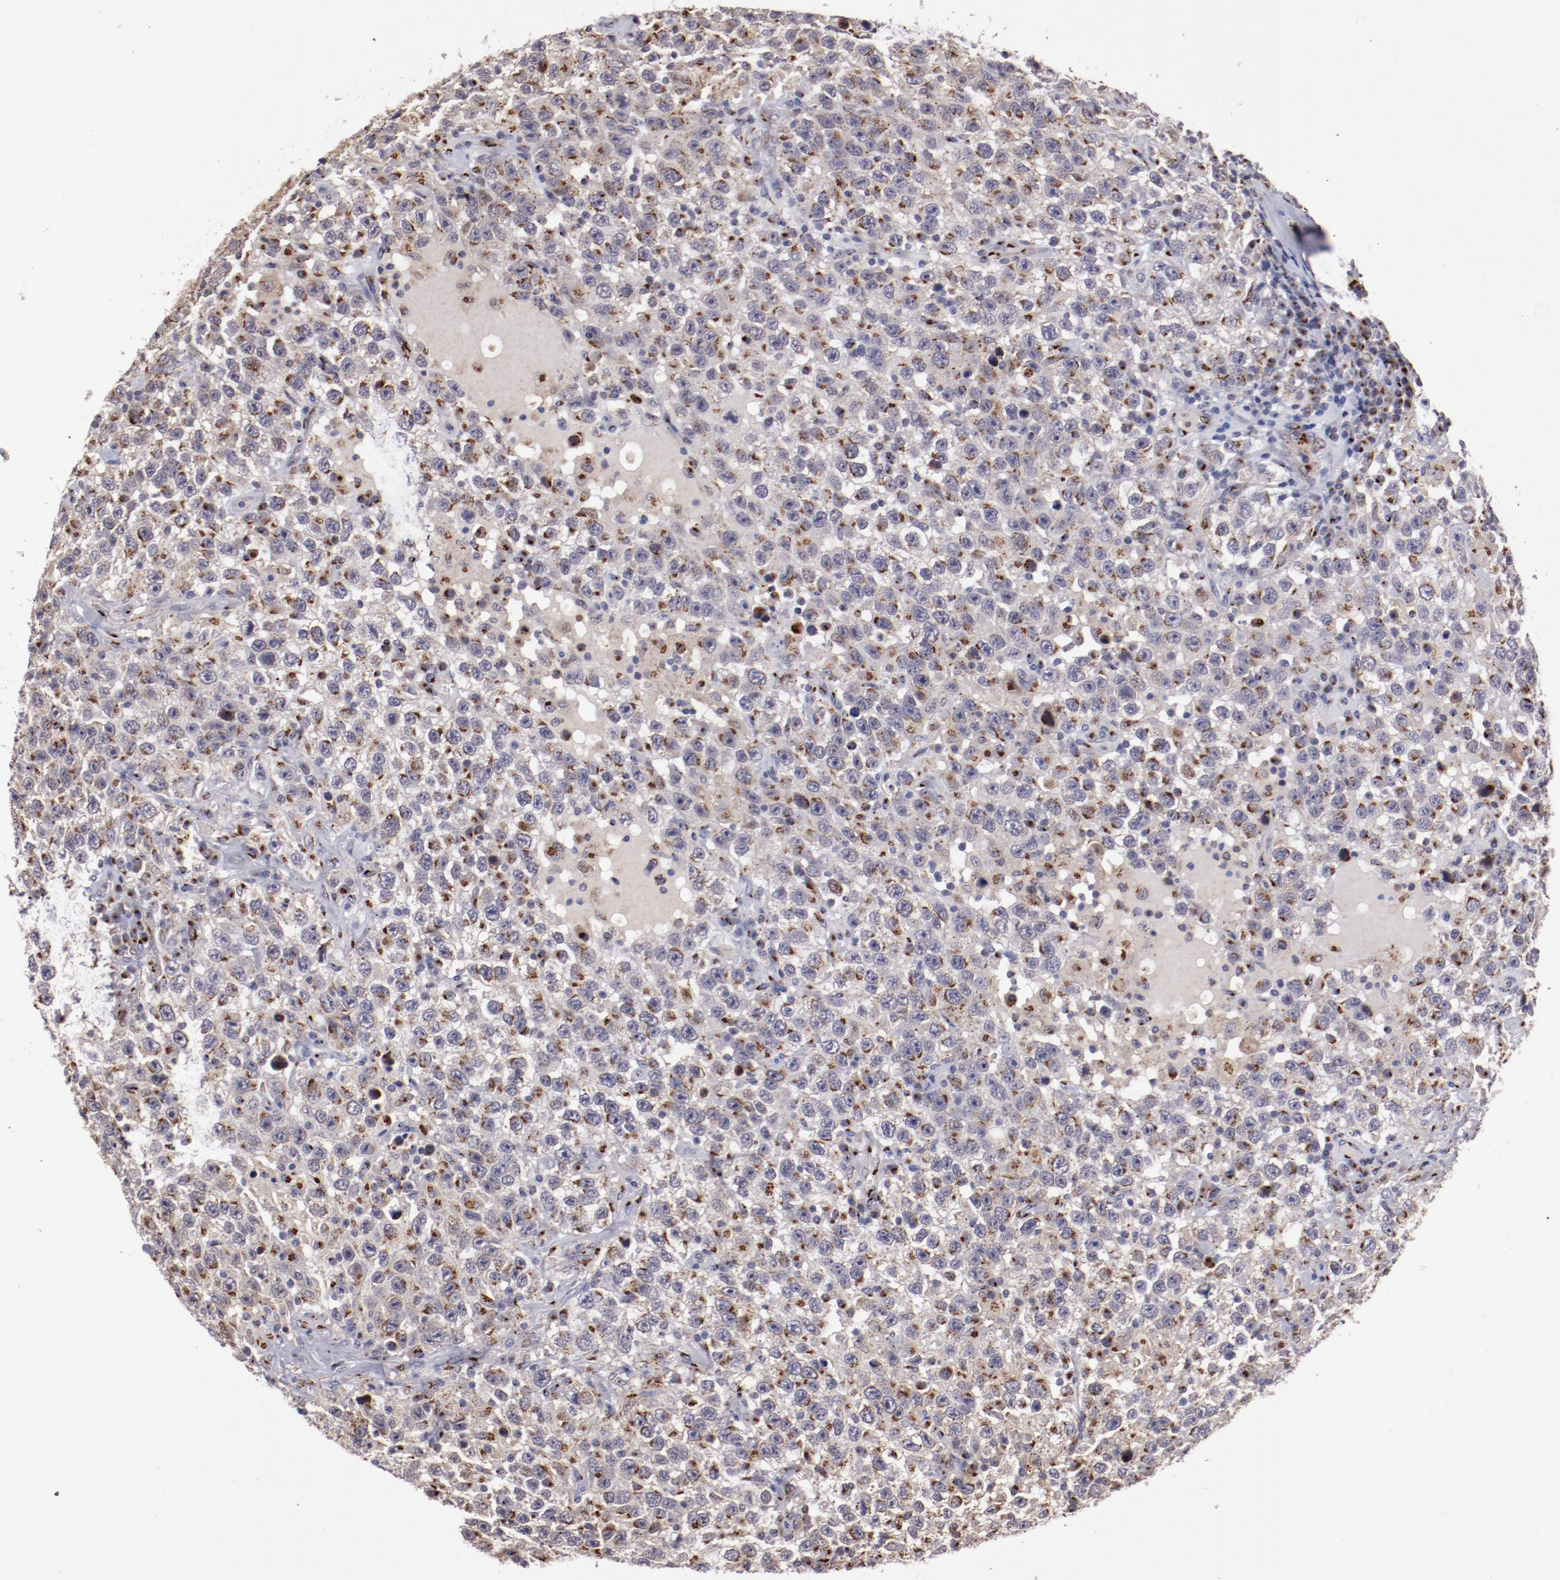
{"staining": {"intensity": "strong", "quantity": ">75%", "location": "cytoplasmic/membranous"}, "tissue": "testis cancer", "cell_type": "Tumor cells", "image_type": "cancer", "snomed": [{"axis": "morphology", "description": "Seminoma, NOS"}, {"axis": "topography", "description": "Testis"}], "caption": "Human testis cancer (seminoma) stained with a protein marker reveals strong staining in tumor cells.", "gene": "GOLIM4", "patient": {"sex": "male", "age": 41}}